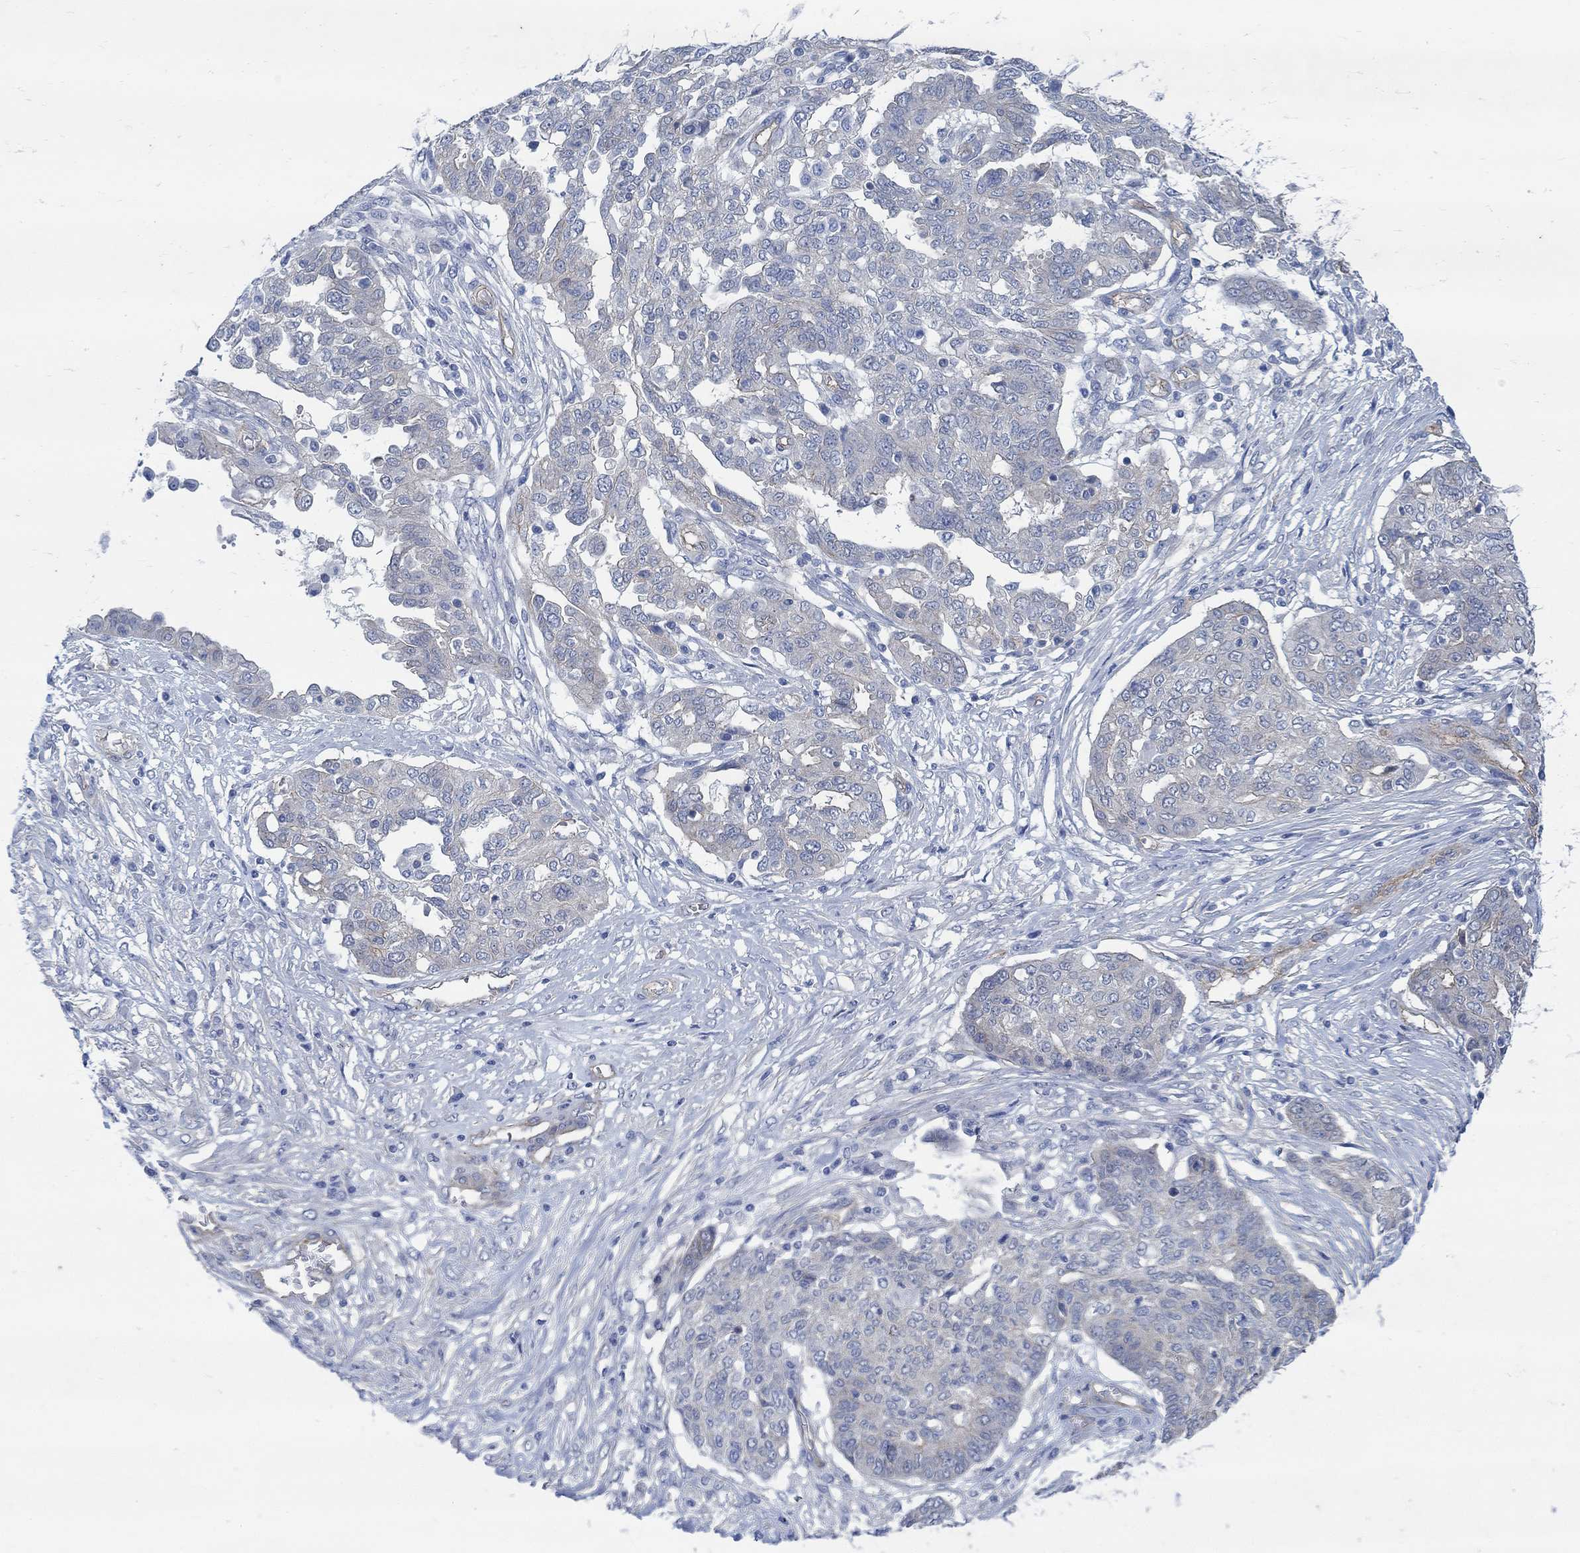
{"staining": {"intensity": "negative", "quantity": "none", "location": "none"}, "tissue": "ovarian cancer", "cell_type": "Tumor cells", "image_type": "cancer", "snomed": [{"axis": "morphology", "description": "Cystadenocarcinoma, serous, NOS"}, {"axis": "topography", "description": "Ovary"}], "caption": "Human ovarian cancer stained for a protein using IHC demonstrates no expression in tumor cells.", "gene": "TMEM198", "patient": {"sex": "female", "age": 67}}